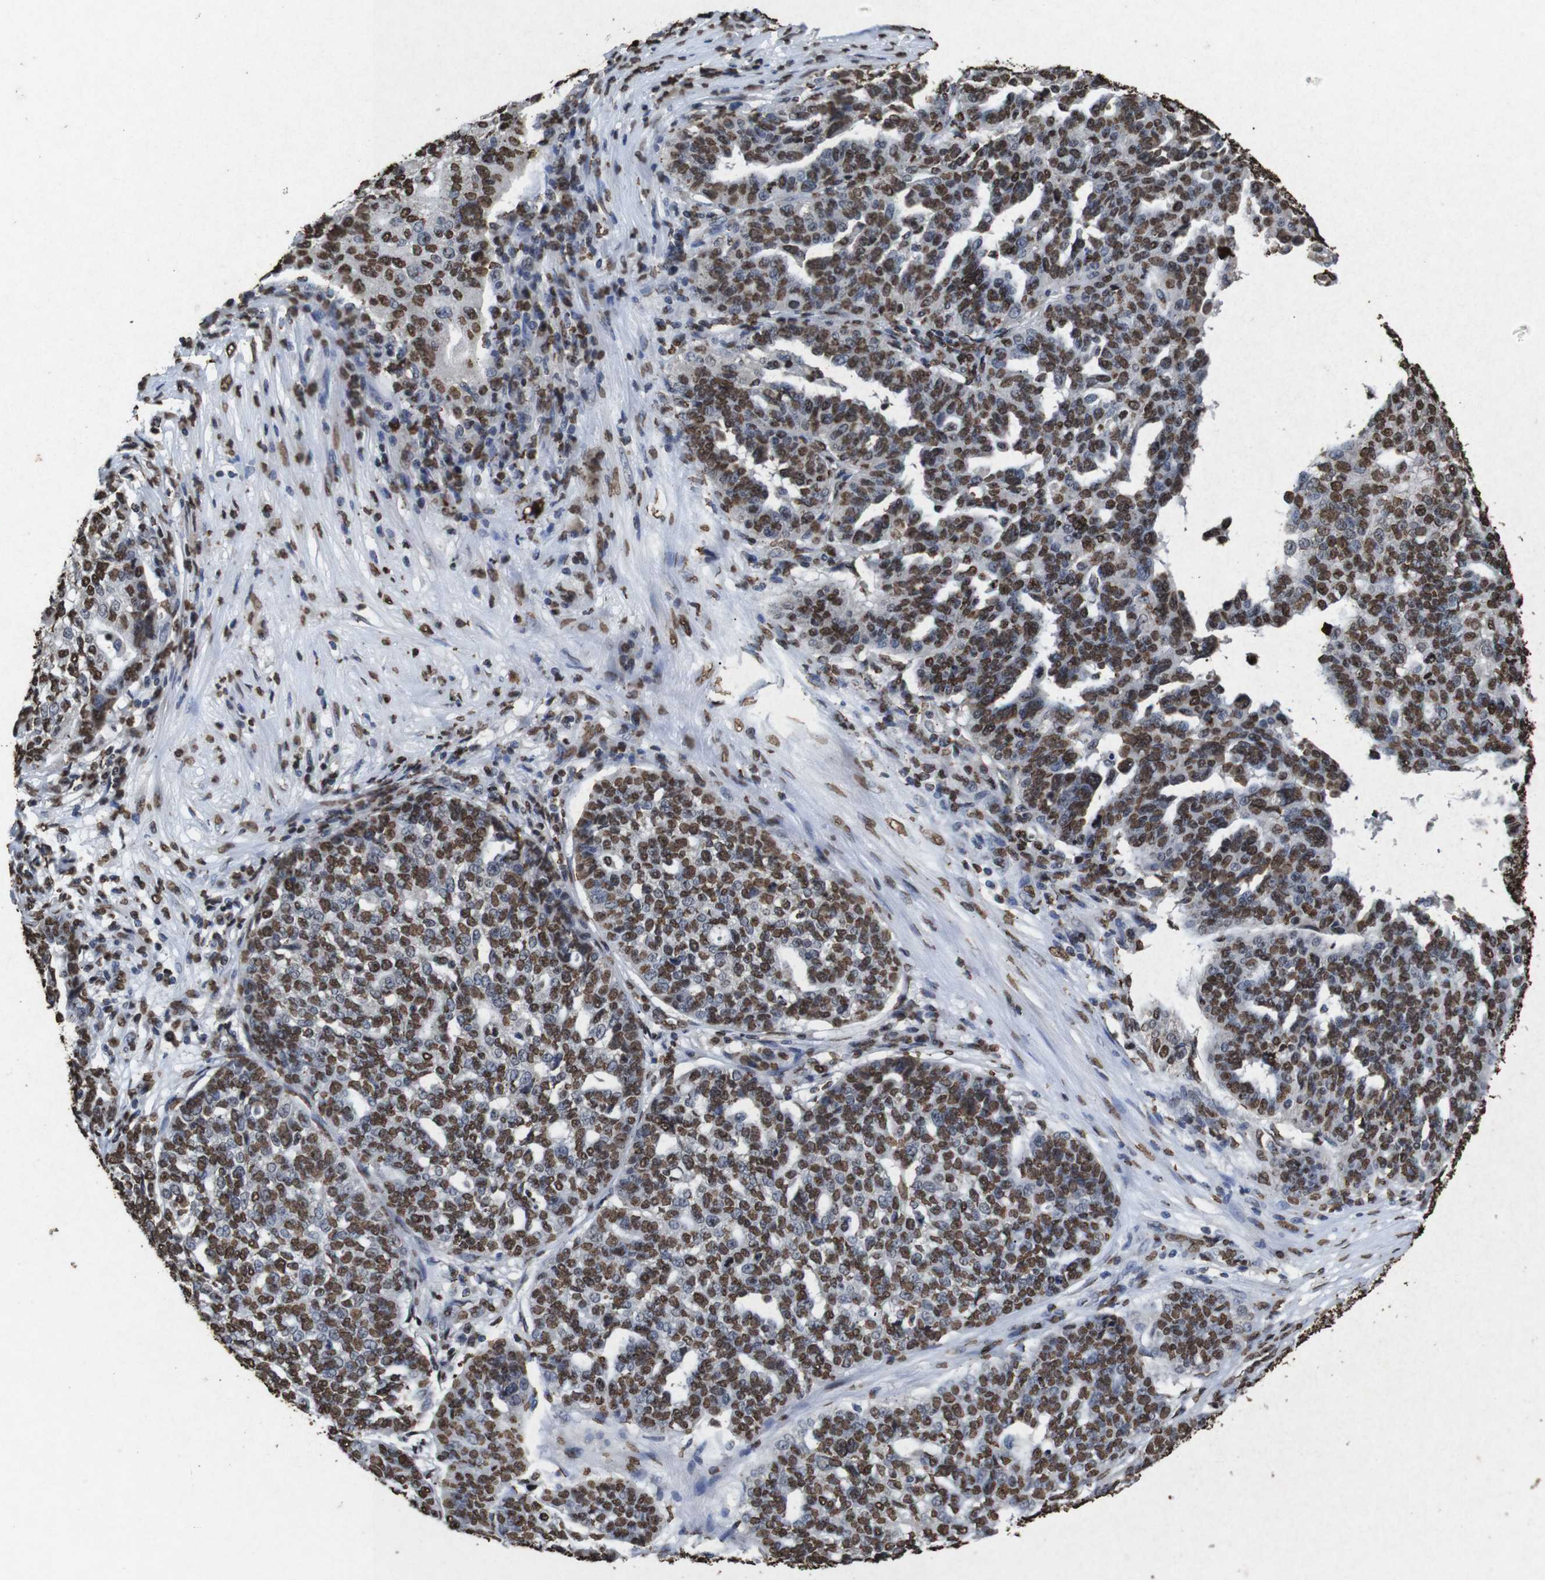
{"staining": {"intensity": "strong", "quantity": ">75%", "location": "nuclear"}, "tissue": "ovarian cancer", "cell_type": "Tumor cells", "image_type": "cancer", "snomed": [{"axis": "morphology", "description": "Cystadenocarcinoma, serous, NOS"}, {"axis": "topography", "description": "Ovary"}], "caption": "Ovarian cancer (serous cystadenocarcinoma) tissue exhibits strong nuclear positivity in about >75% of tumor cells, visualized by immunohistochemistry. The protein of interest is stained brown, and the nuclei are stained in blue (DAB (3,3'-diaminobenzidine) IHC with brightfield microscopy, high magnification).", "gene": "MDM2", "patient": {"sex": "female", "age": 59}}